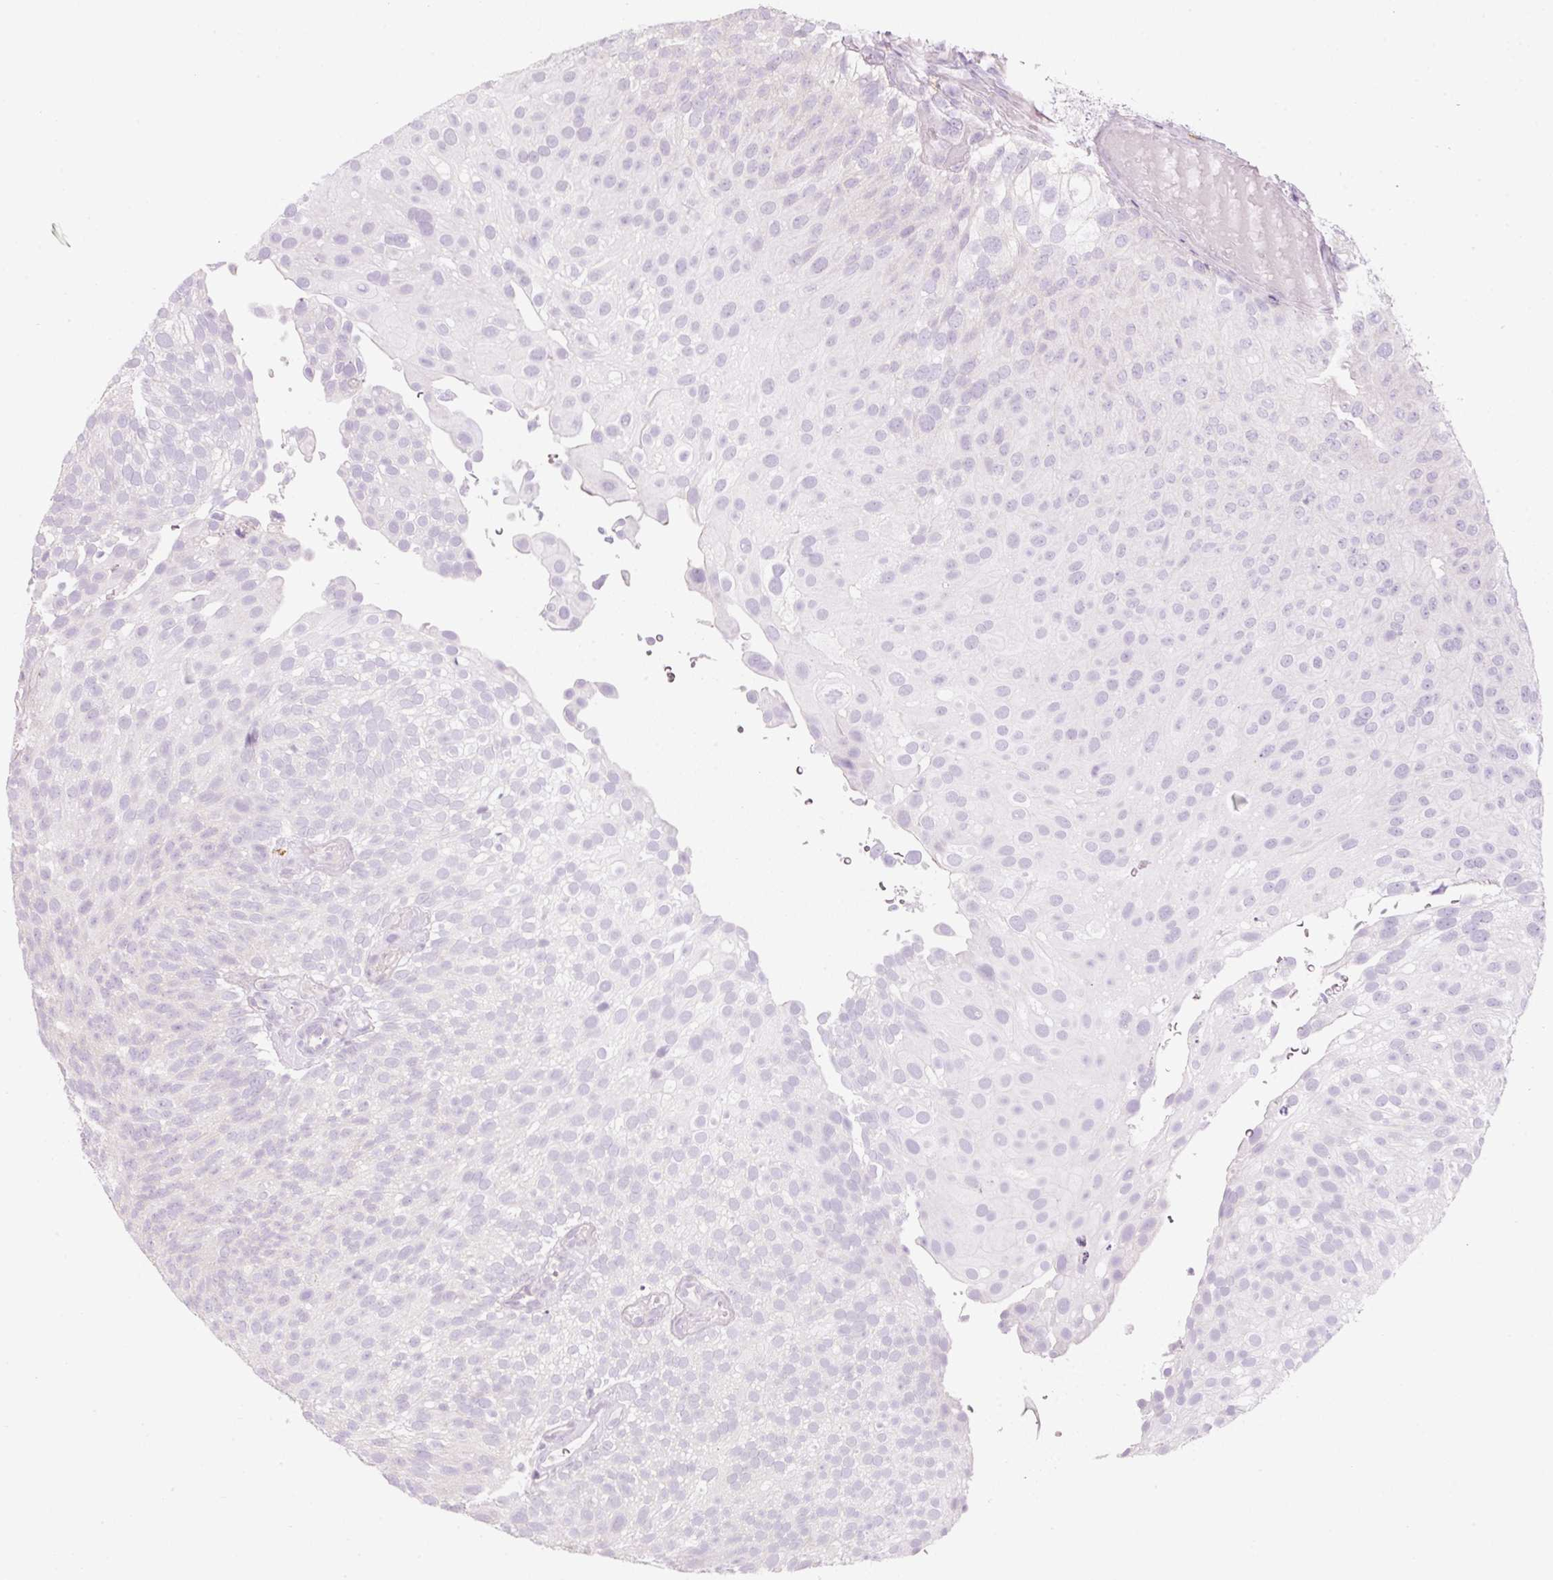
{"staining": {"intensity": "negative", "quantity": "none", "location": "none"}, "tissue": "urothelial cancer", "cell_type": "Tumor cells", "image_type": "cancer", "snomed": [{"axis": "morphology", "description": "Urothelial carcinoma, Low grade"}, {"axis": "topography", "description": "Urinary bladder"}], "caption": "Immunohistochemistry (IHC) of human low-grade urothelial carcinoma reveals no expression in tumor cells.", "gene": "CMA1", "patient": {"sex": "male", "age": 78}}